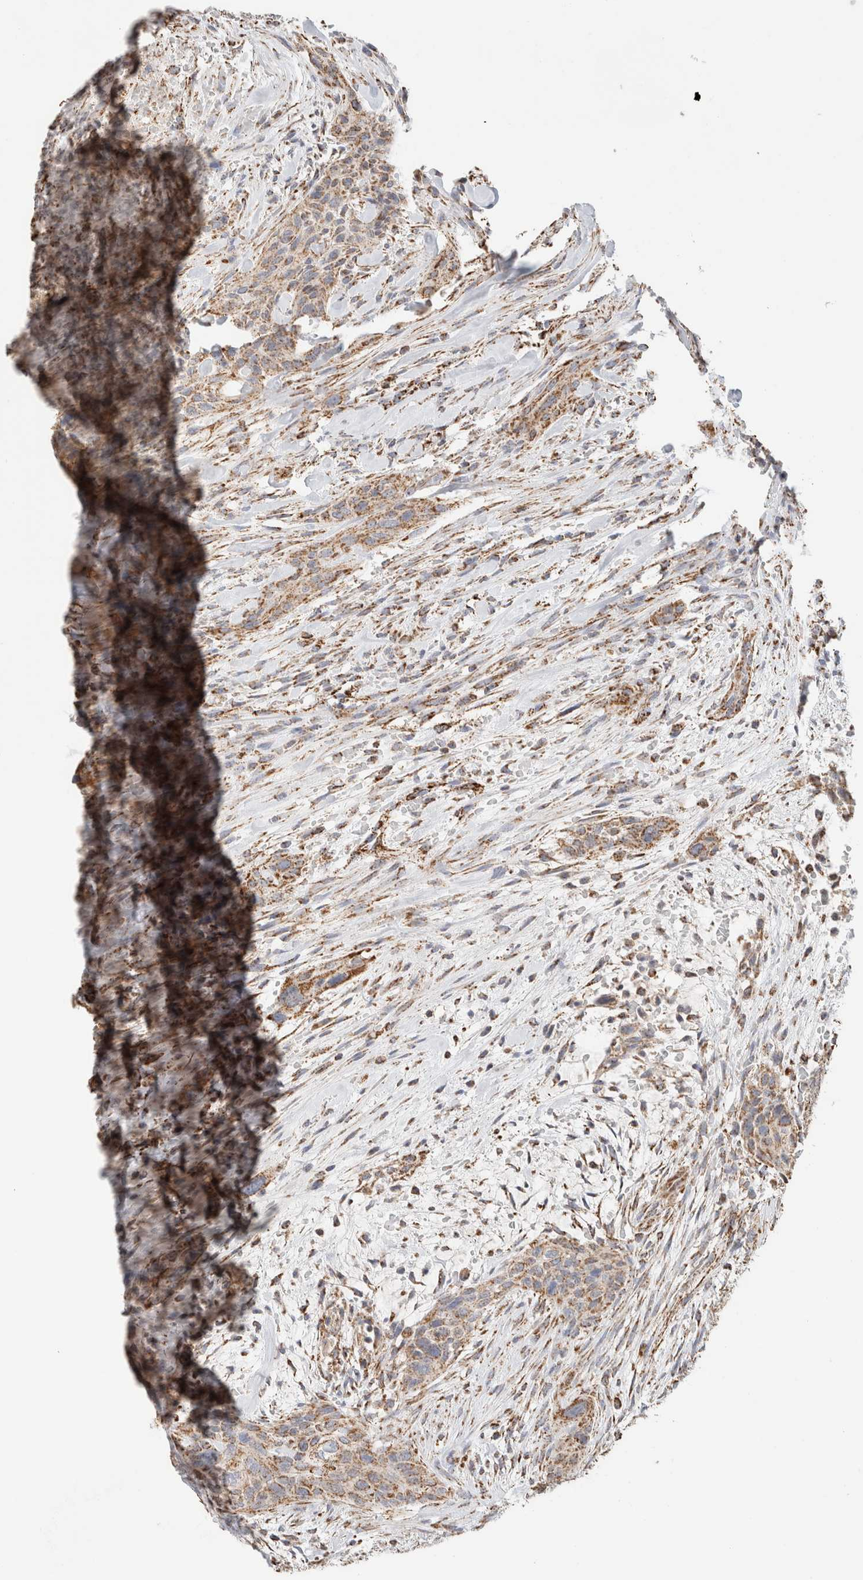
{"staining": {"intensity": "weak", "quantity": ">75%", "location": "cytoplasmic/membranous"}, "tissue": "urothelial cancer", "cell_type": "Tumor cells", "image_type": "cancer", "snomed": [{"axis": "morphology", "description": "Urothelial carcinoma, High grade"}, {"axis": "topography", "description": "Urinary bladder"}], "caption": "Immunohistochemical staining of urothelial cancer demonstrates low levels of weak cytoplasmic/membranous protein expression in about >75% of tumor cells. (Stains: DAB in brown, nuclei in blue, Microscopy: brightfield microscopy at high magnification).", "gene": "C1QBP", "patient": {"sex": "male", "age": 35}}